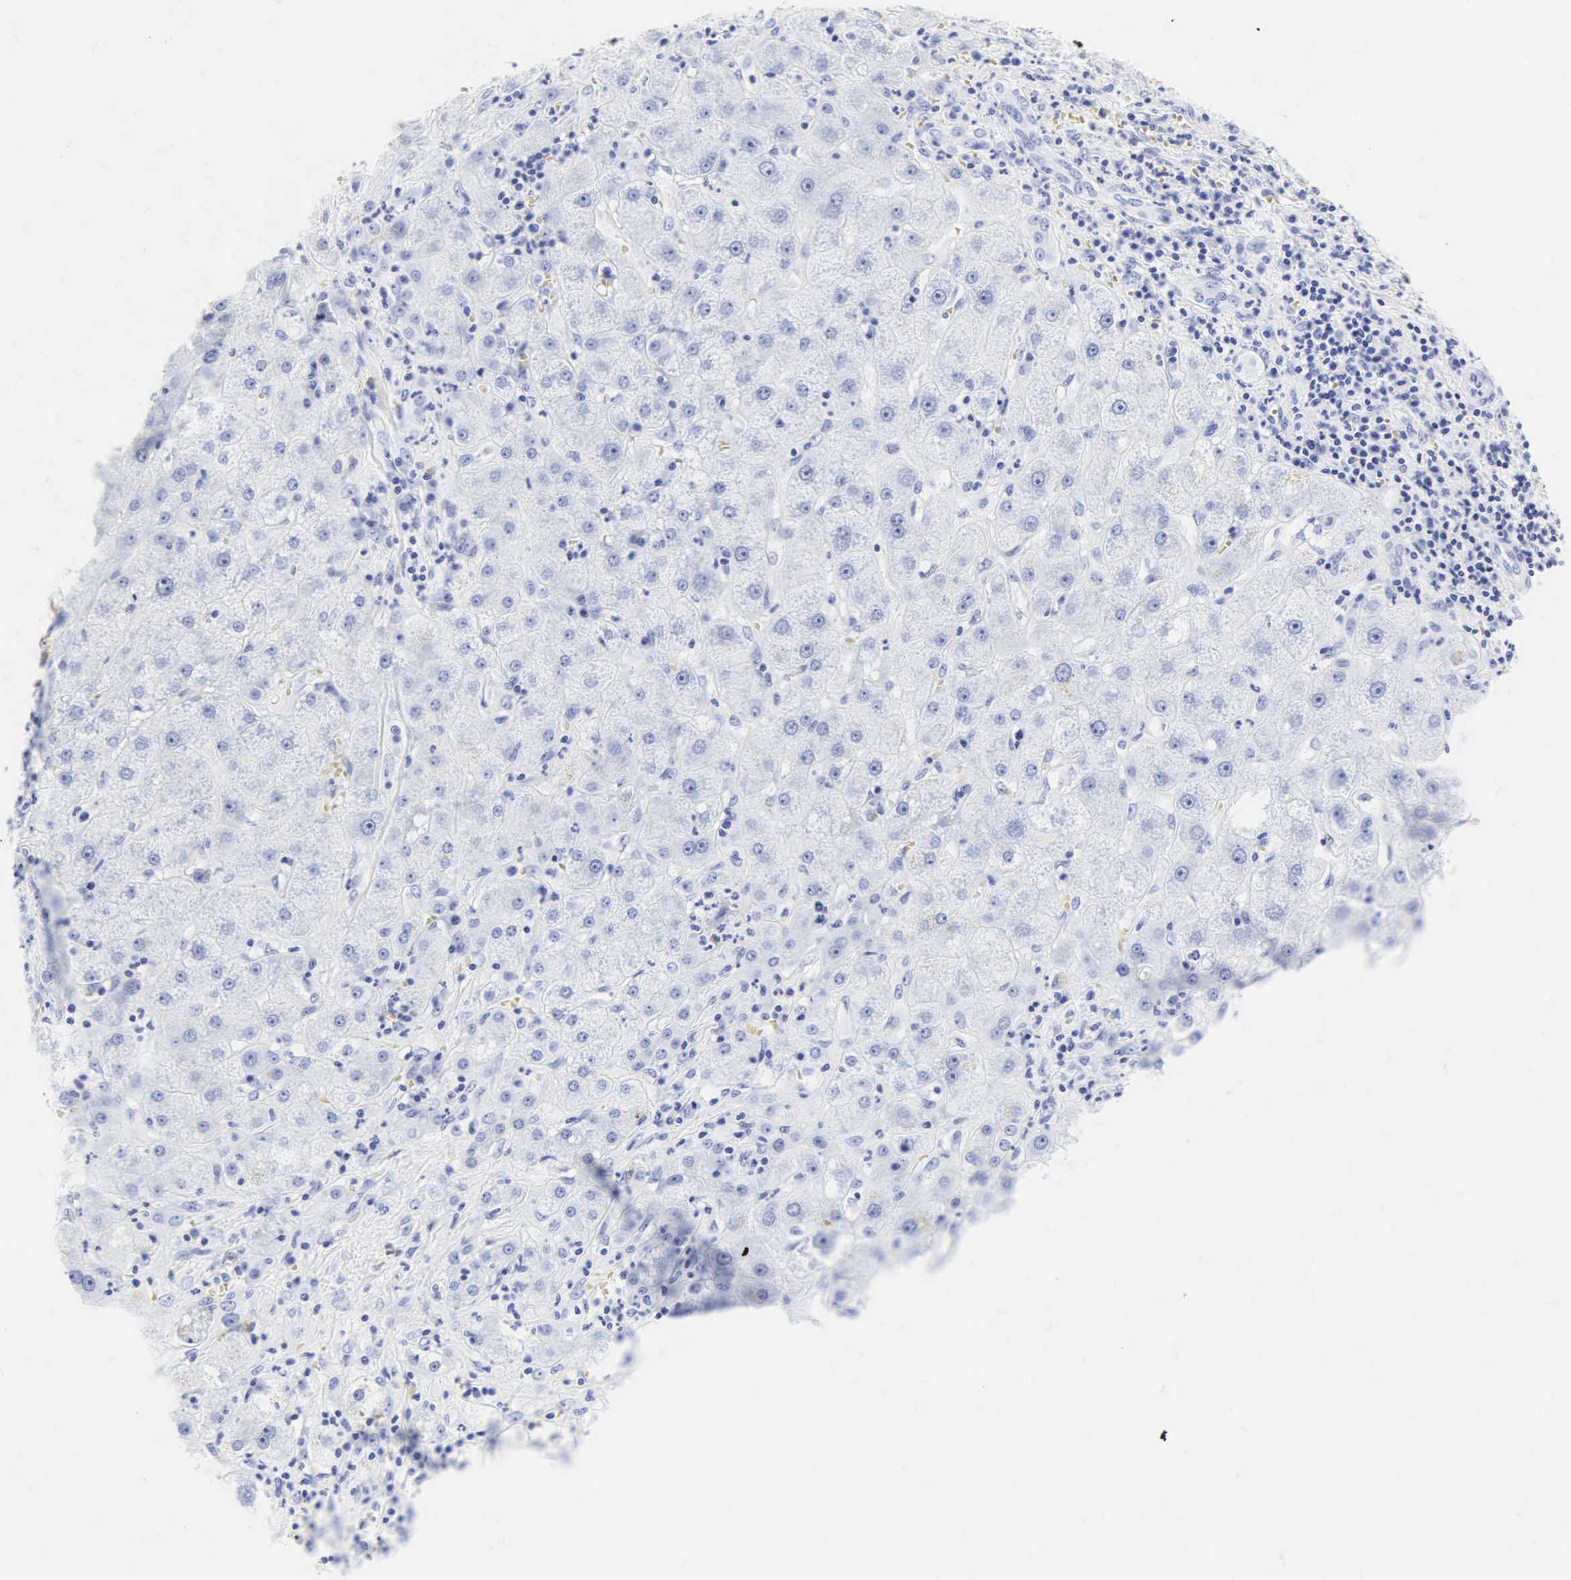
{"staining": {"intensity": "moderate", "quantity": "25%-75%", "location": "cytoplasmic/membranous"}, "tissue": "liver cancer", "cell_type": "Tumor cells", "image_type": "cancer", "snomed": [{"axis": "morphology", "description": "Cholangiocarcinoma"}, {"axis": "topography", "description": "Liver"}], "caption": "IHC image of neoplastic tissue: liver cholangiocarcinoma stained using IHC displays medium levels of moderate protein expression localized specifically in the cytoplasmic/membranous of tumor cells, appearing as a cytoplasmic/membranous brown color.", "gene": "CGB3", "patient": {"sex": "female", "age": 79}}